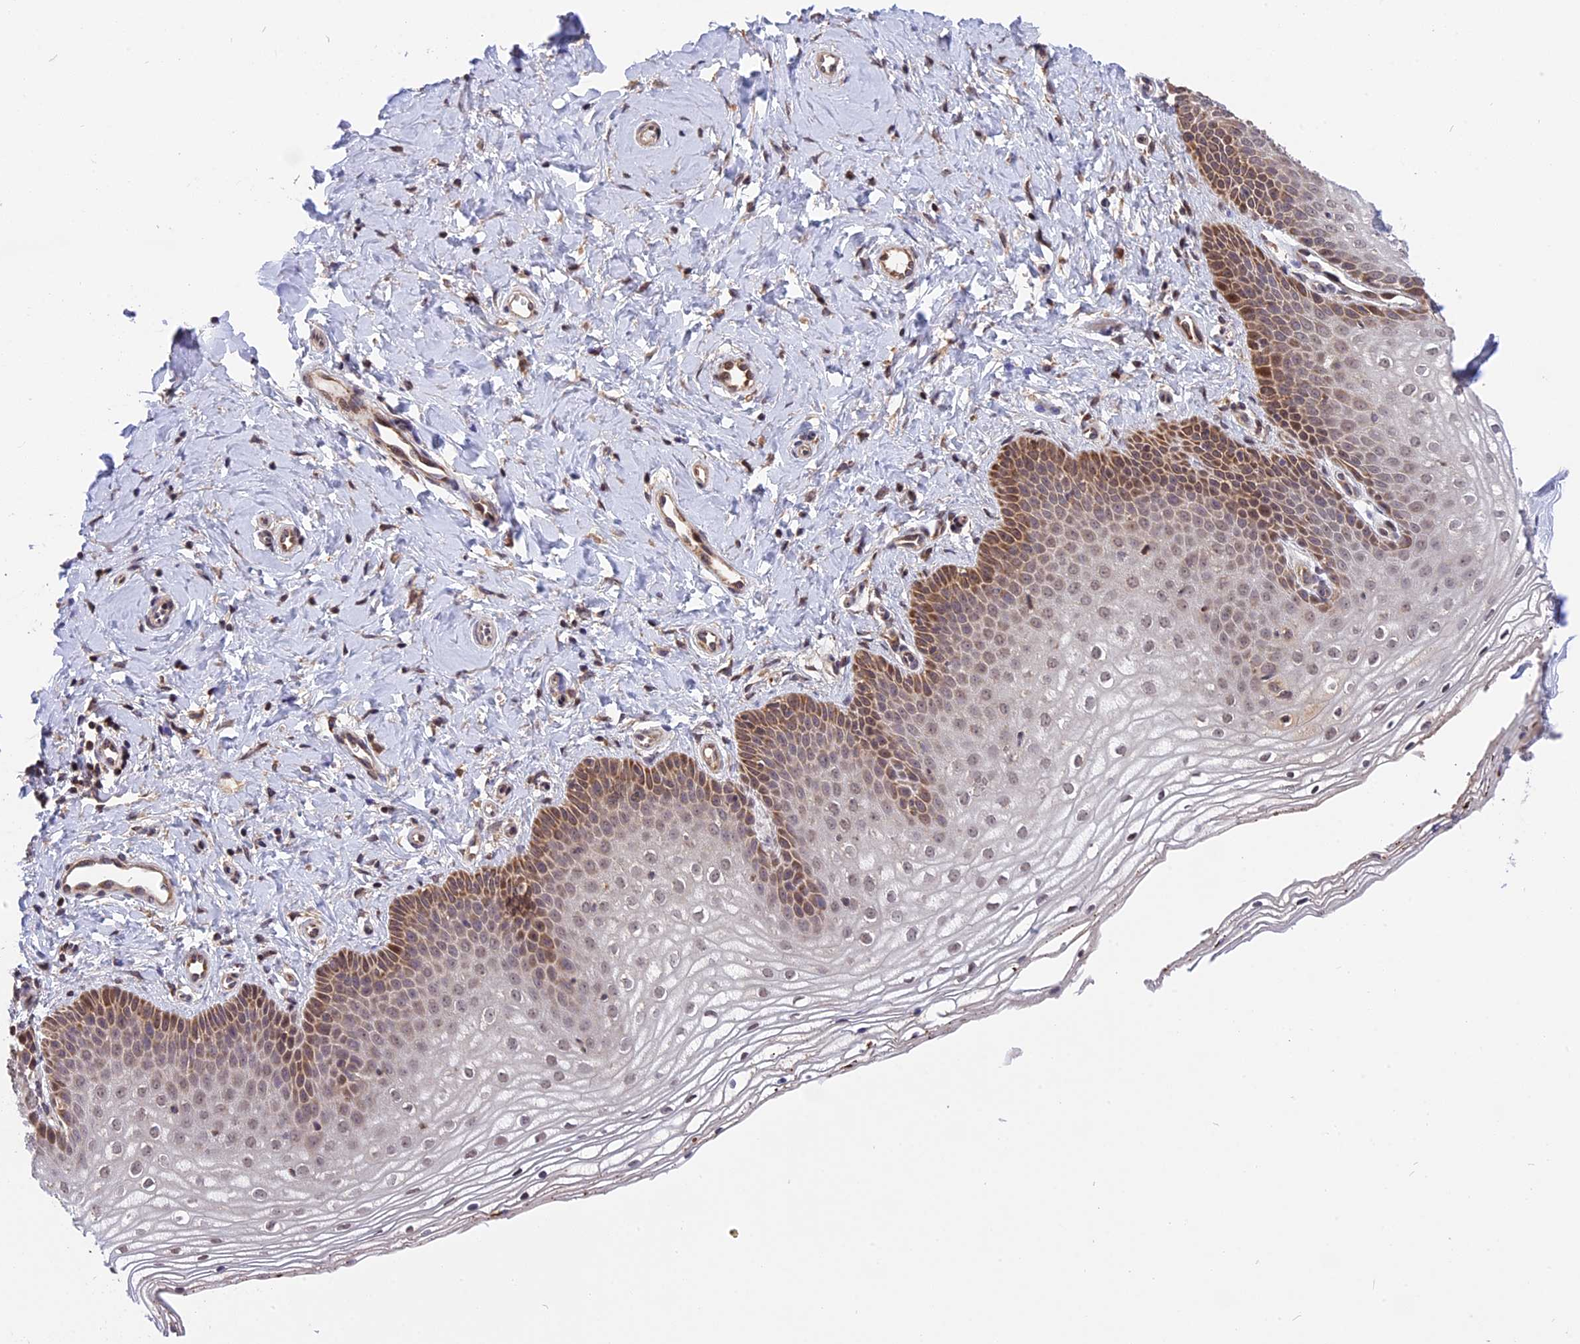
{"staining": {"intensity": "moderate", "quantity": ">75%", "location": "cytoplasmic/membranous,nuclear"}, "tissue": "vagina", "cell_type": "Squamous epithelial cells", "image_type": "normal", "snomed": [{"axis": "morphology", "description": "Normal tissue, NOS"}, {"axis": "topography", "description": "Vagina"}], "caption": "Immunohistochemical staining of benign human vagina shows medium levels of moderate cytoplasmic/membranous,nuclear staining in approximately >75% of squamous epithelial cells.", "gene": "RERGL", "patient": {"sex": "female", "age": 68}}